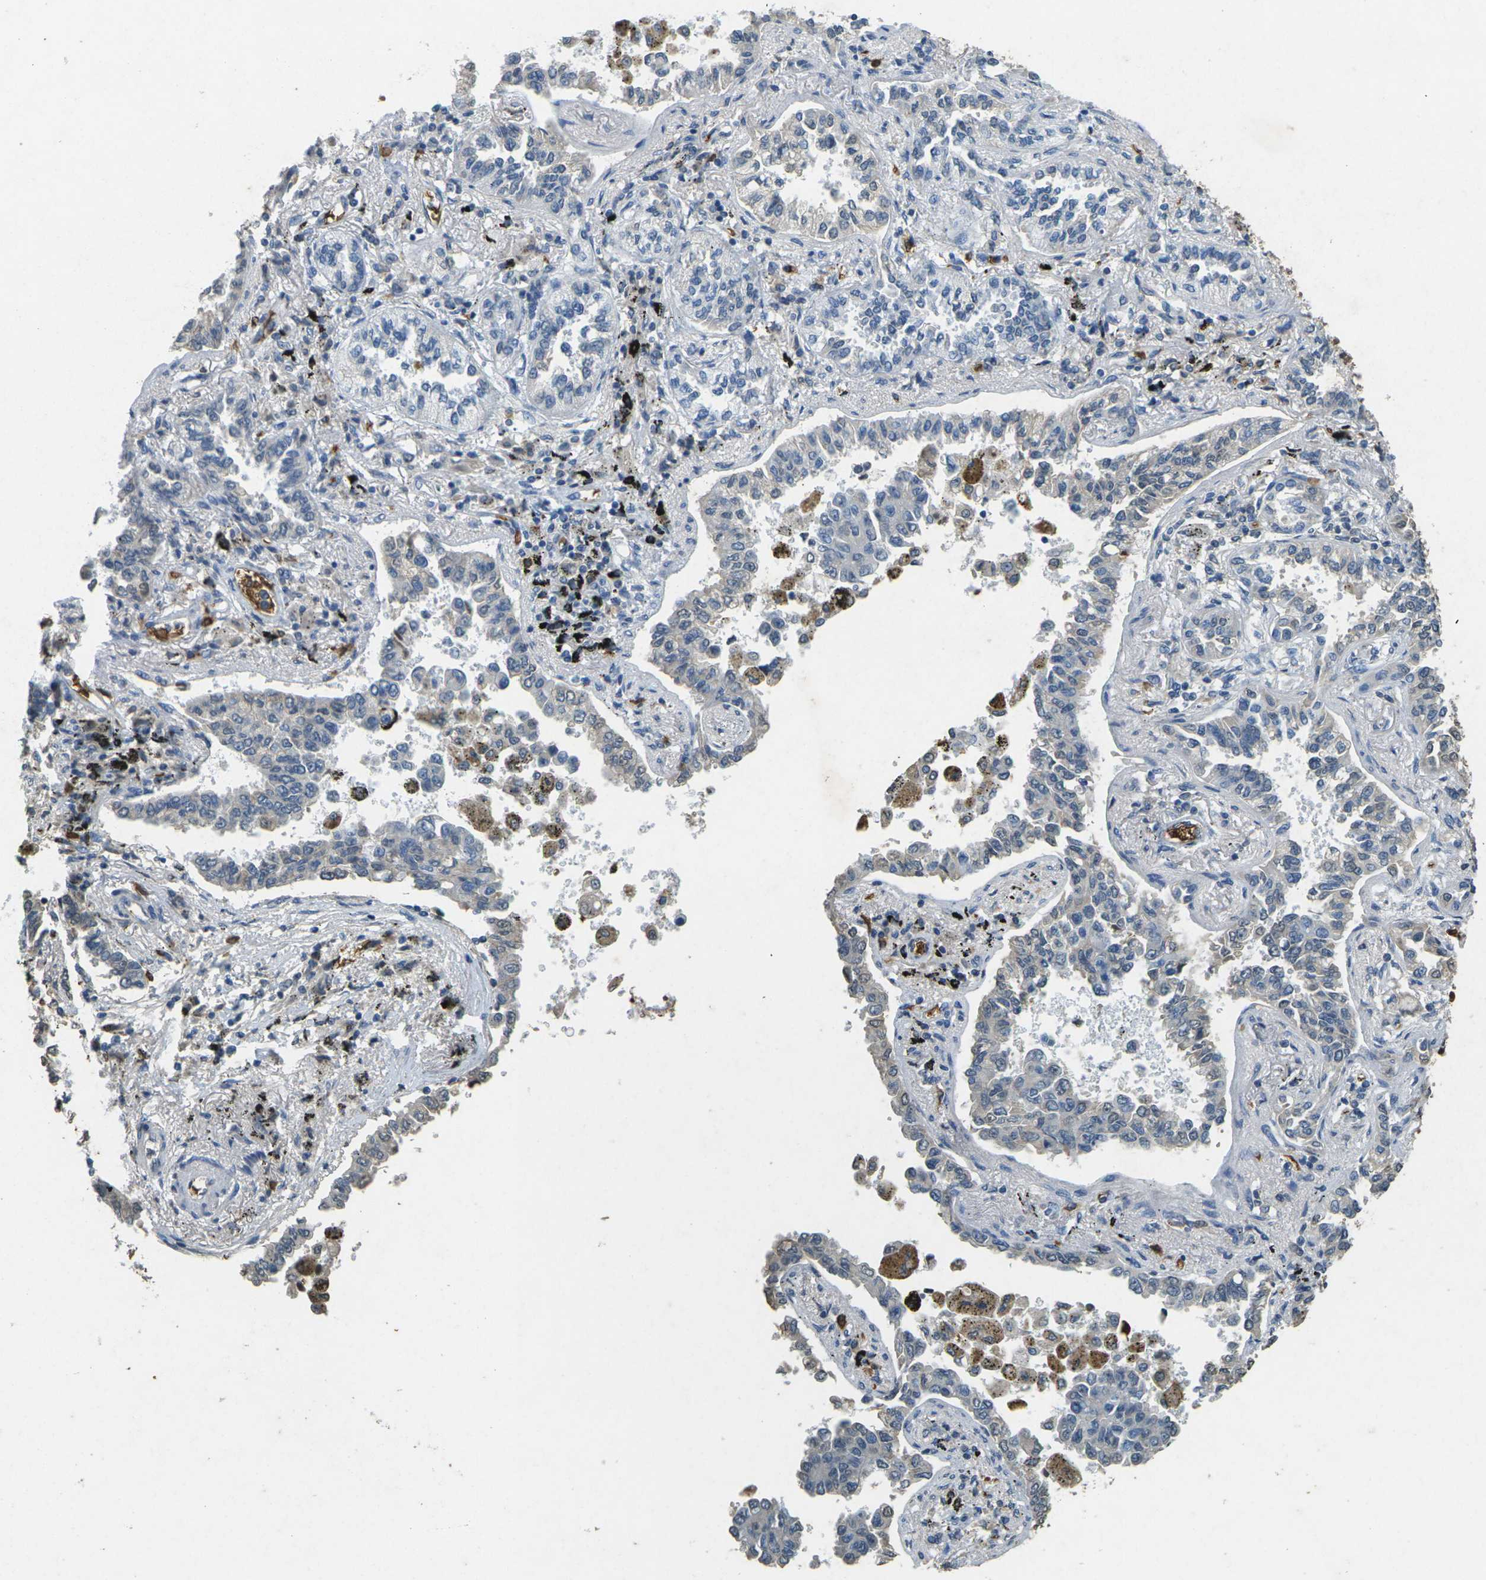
{"staining": {"intensity": "weak", "quantity": "25%-75%", "location": "cytoplasmic/membranous"}, "tissue": "lung cancer", "cell_type": "Tumor cells", "image_type": "cancer", "snomed": [{"axis": "morphology", "description": "Normal tissue, NOS"}, {"axis": "morphology", "description": "Adenocarcinoma, NOS"}, {"axis": "topography", "description": "Lung"}], "caption": "Protein analysis of adenocarcinoma (lung) tissue displays weak cytoplasmic/membranous expression in about 25%-75% of tumor cells. The staining is performed using DAB brown chromogen to label protein expression. The nuclei are counter-stained blue using hematoxylin.", "gene": "HBB", "patient": {"sex": "male", "age": 59}}